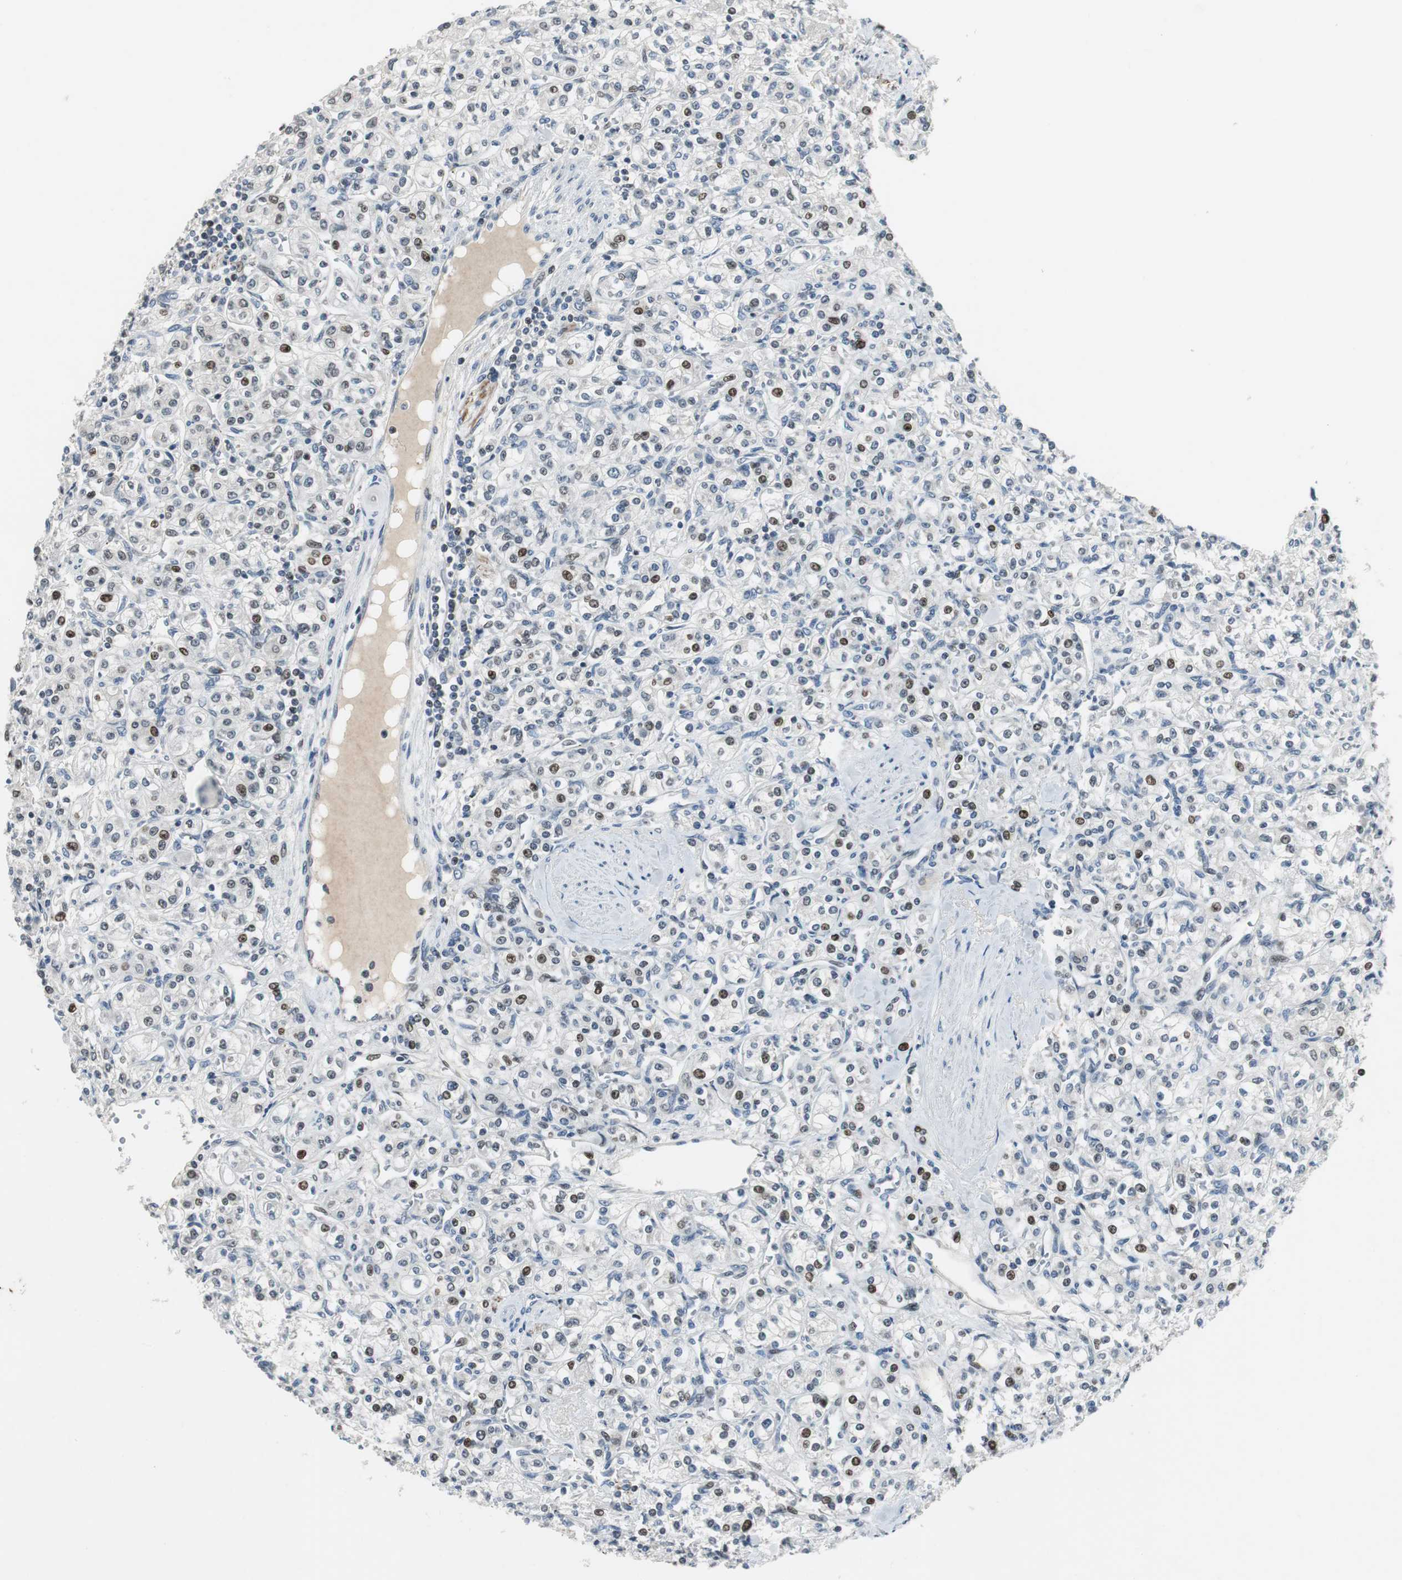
{"staining": {"intensity": "moderate", "quantity": "<25%", "location": "nuclear"}, "tissue": "renal cancer", "cell_type": "Tumor cells", "image_type": "cancer", "snomed": [{"axis": "morphology", "description": "Adenocarcinoma, NOS"}, {"axis": "topography", "description": "Kidney"}], "caption": "An image of renal adenocarcinoma stained for a protein displays moderate nuclear brown staining in tumor cells.", "gene": "AJUBA", "patient": {"sex": "male", "age": 77}}